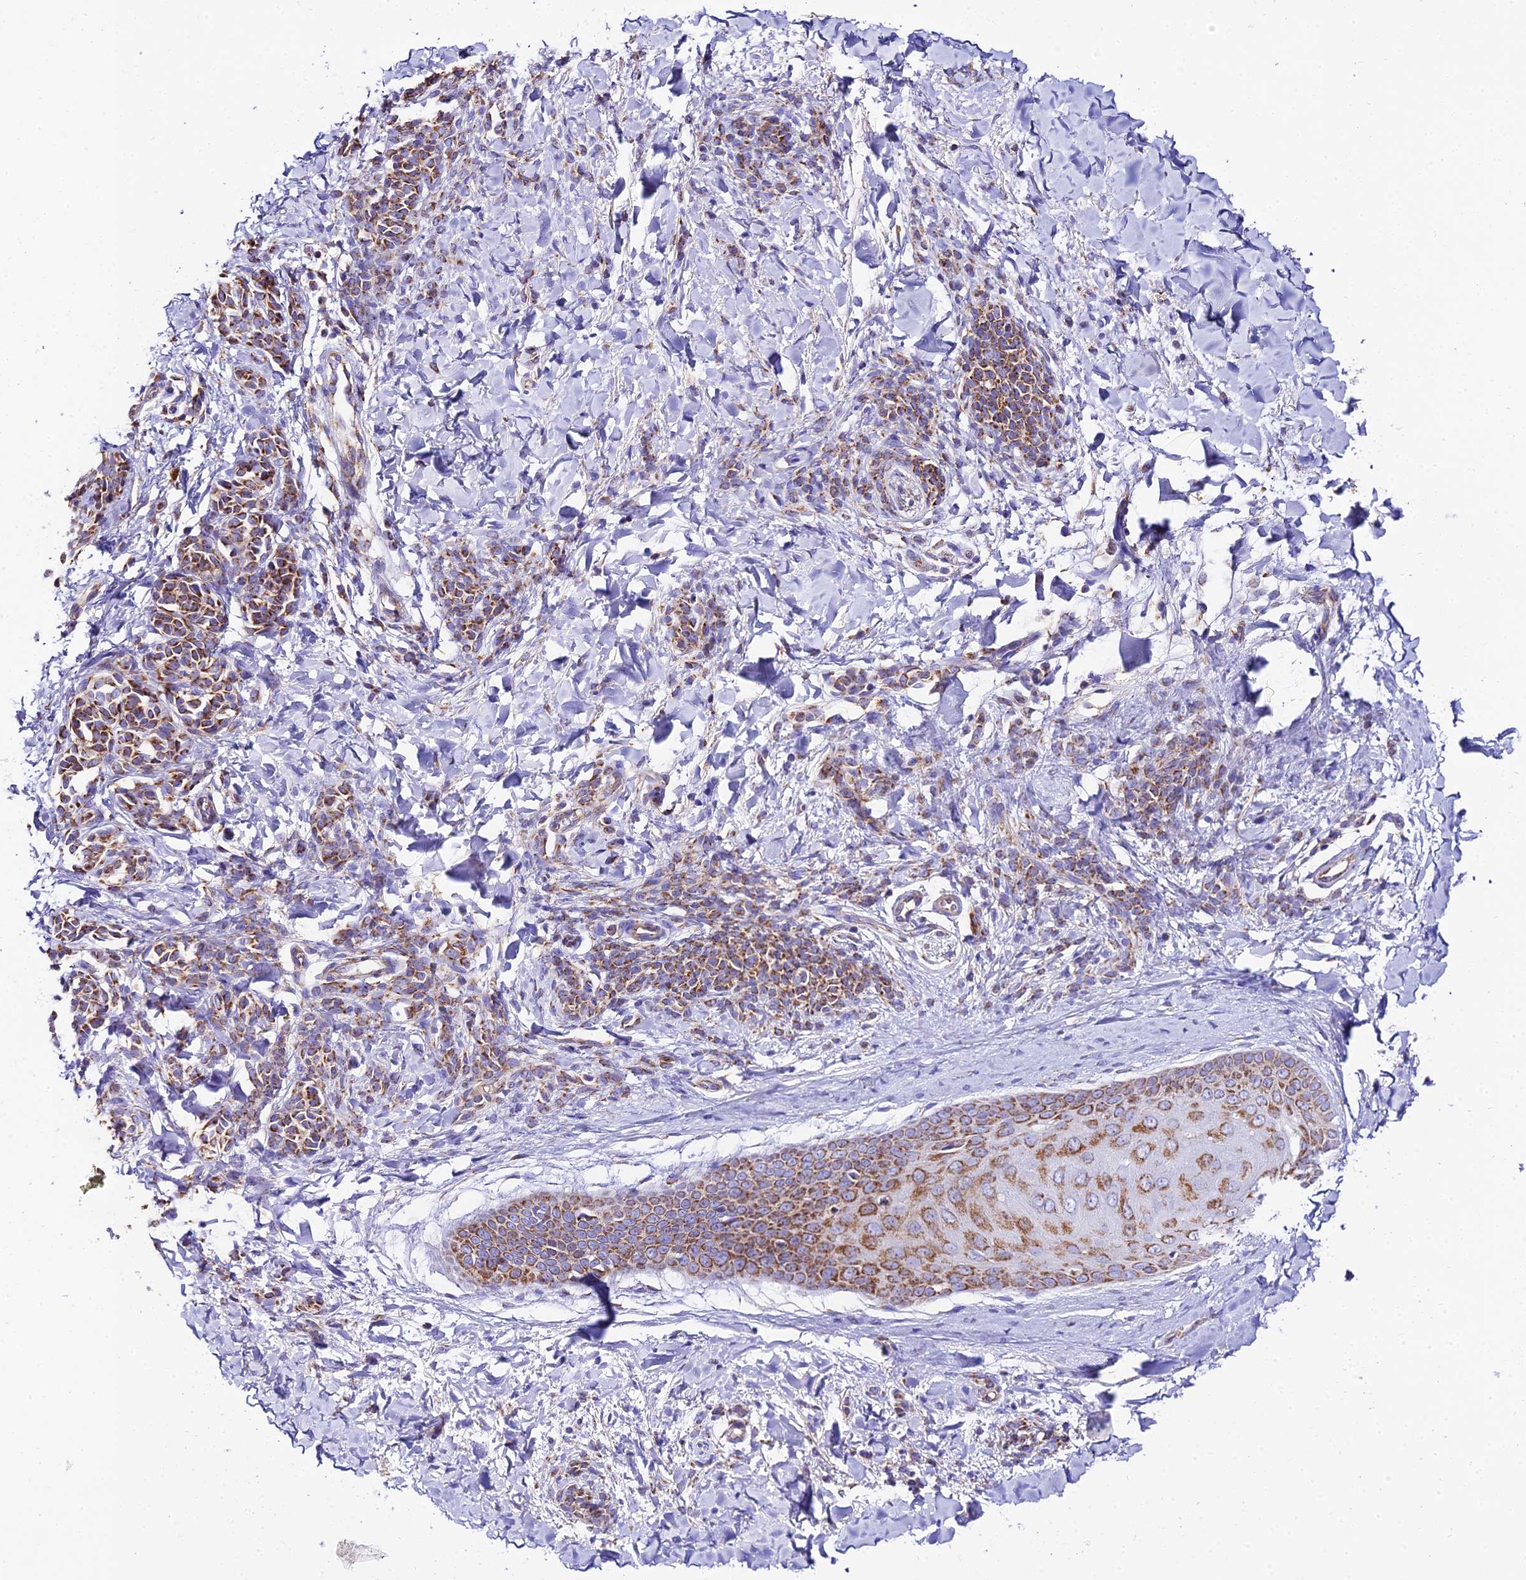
{"staining": {"intensity": "negative", "quantity": "none", "location": "none"}, "tissue": "skin", "cell_type": "Fibroblasts", "image_type": "normal", "snomed": [{"axis": "morphology", "description": "Normal tissue, NOS"}, {"axis": "topography", "description": "Skin"}], "caption": "An immunohistochemistry histopathology image of normal skin is shown. There is no staining in fibroblasts of skin. (Stains: DAB IHC with hematoxylin counter stain, Microscopy: brightfield microscopy at high magnification).", "gene": "OCIAD1", "patient": {"sex": "male", "age": 16}}